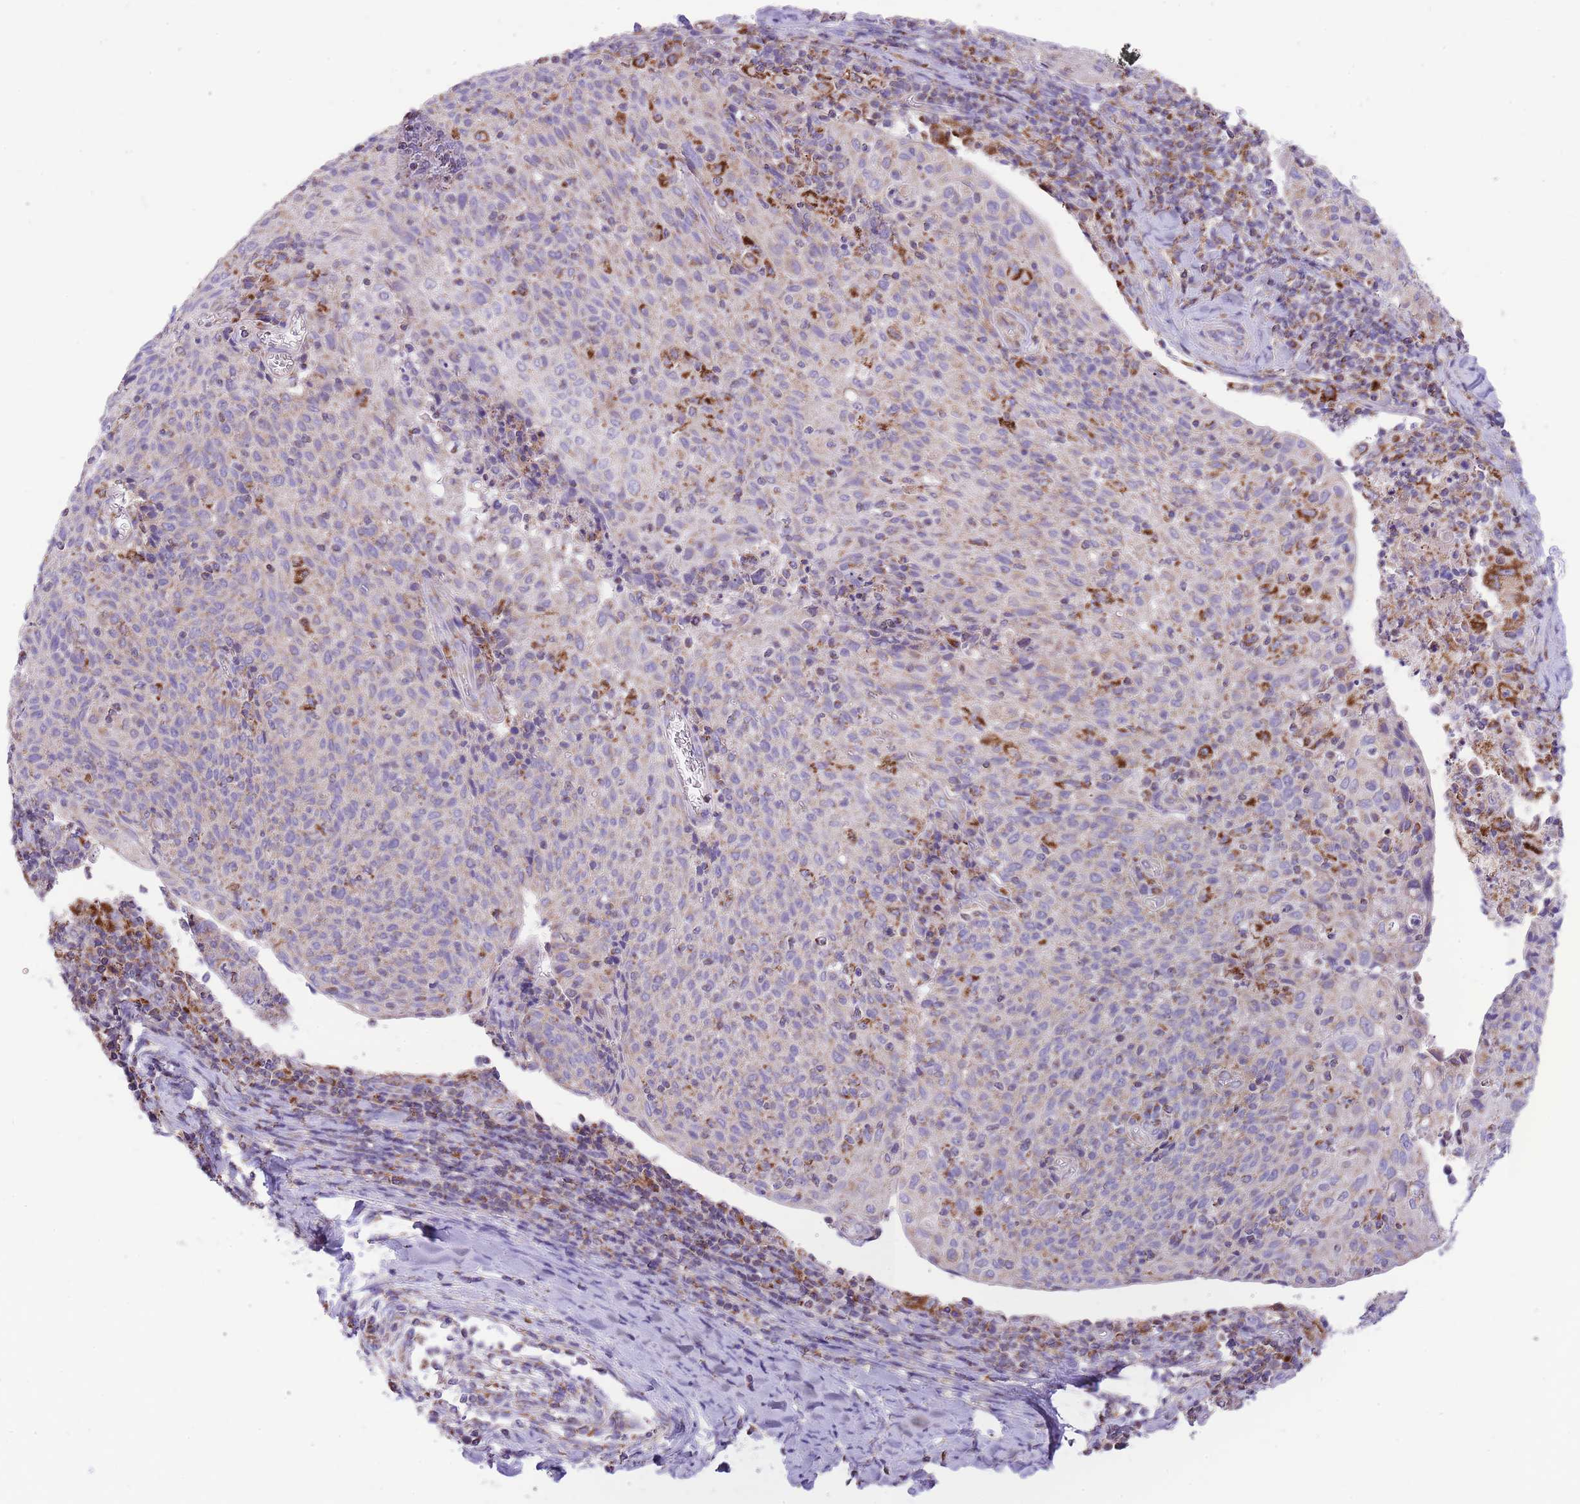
{"staining": {"intensity": "strong", "quantity": "<25%", "location": "cytoplasmic/membranous"}, "tissue": "cervical cancer", "cell_type": "Tumor cells", "image_type": "cancer", "snomed": [{"axis": "morphology", "description": "Squamous cell carcinoma, NOS"}, {"axis": "topography", "description": "Cervix"}], "caption": "Immunohistochemistry (IHC) staining of cervical cancer, which displays medium levels of strong cytoplasmic/membranous staining in about <25% of tumor cells indicating strong cytoplasmic/membranous protein positivity. The staining was performed using DAB (brown) for protein detection and nuclei were counterstained in hematoxylin (blue).", "gene": "ST3GAL3", "patient": {"sex": "female", "age": 52}}